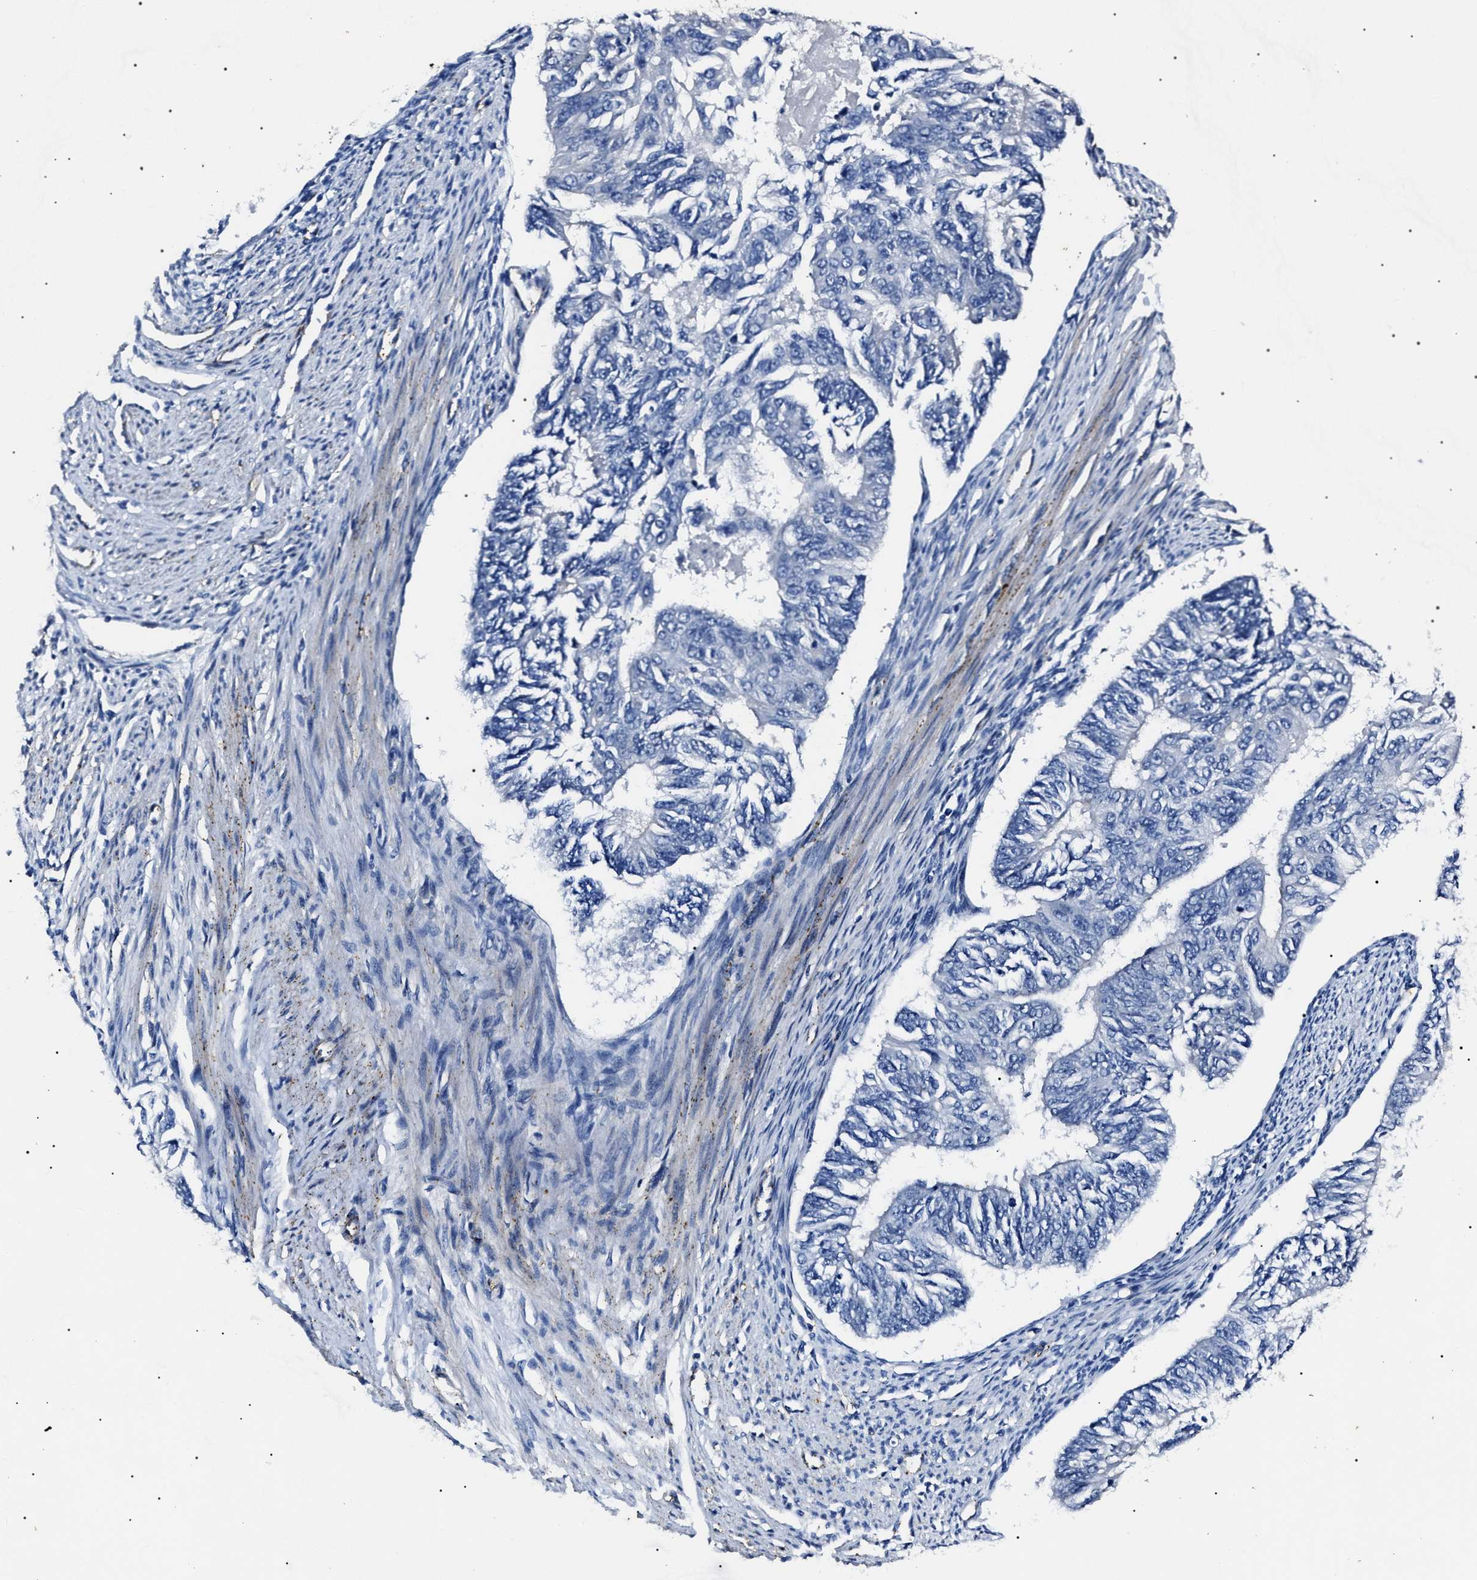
{"staining": {"intensity": "negative", "quantity": "none", "location": "none"}, "tissue": "endometrial cancer", "cell_type": "Tumor cells", "image_type": "cancer", "snomed": [{"axis": "morphology", "description": "Adenocarcinoma, NOS"}, {"axis": "topography", "description": "Endometrium"}], "caption": "DAB immunohistochemical staining of human endometrial adenocarcinoma exhibits no significant staining in tumor cells.", "gene": "KLHL42", "patient": {"sex": "female", "age": 32}}